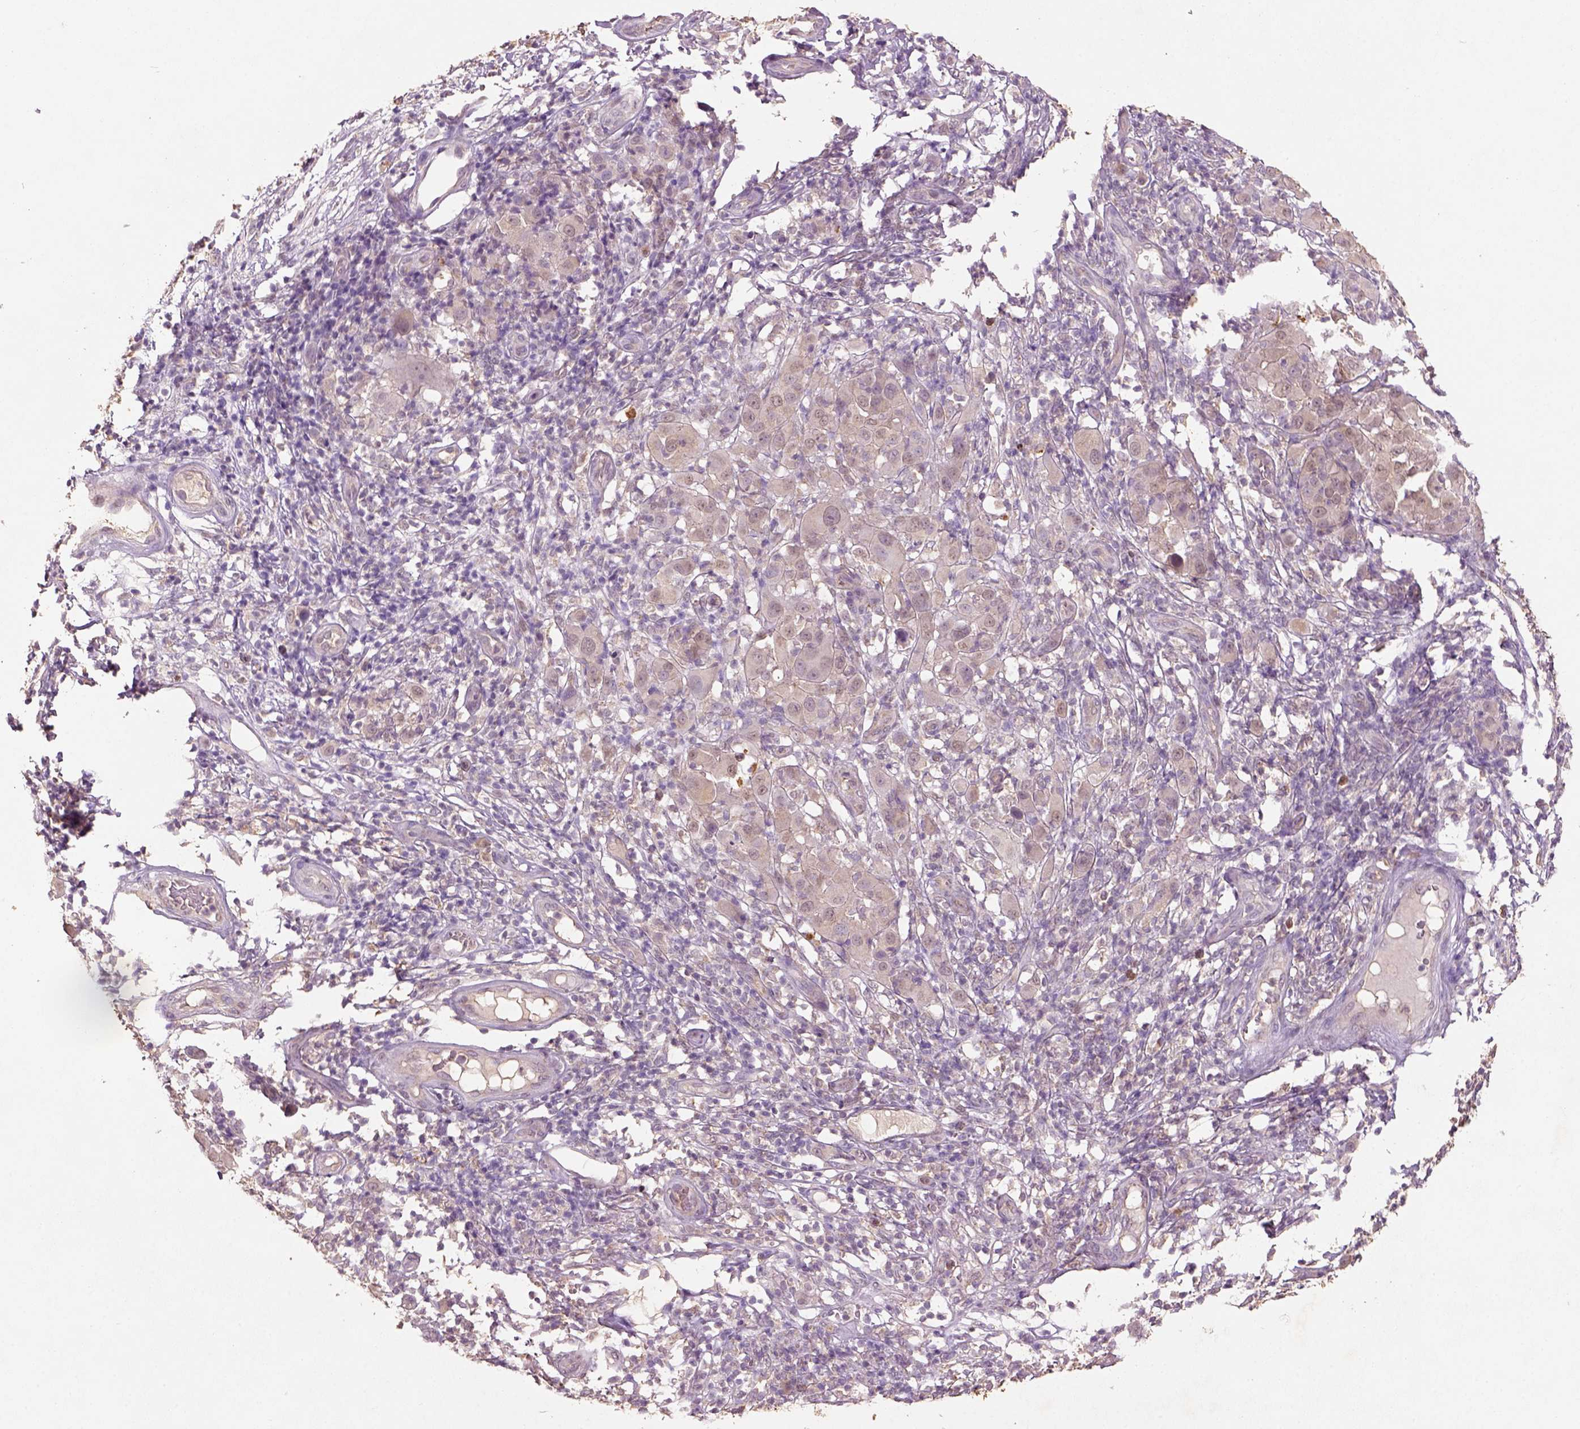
{"staining": {"intensity": "weak", "quantity": "25%-75%", "location": "cytoplasmic/membranous"}, "tissue": "melanoma", "cell_type": "Tumor cells", "image_type": "cancer", "snomed": [{"axis": "morphology", "description": "Malignant melanoma, NOS"}, {"axis": "topography", "description": "Skin"}], "caption": "Protein analysis of melanoma tissue reveals weak cytoplasmic/membranous expression in approximately 25%-75% of tumor cells.", "gene": "AP2B1", "patient": {"sex": "female", "age": 87}}